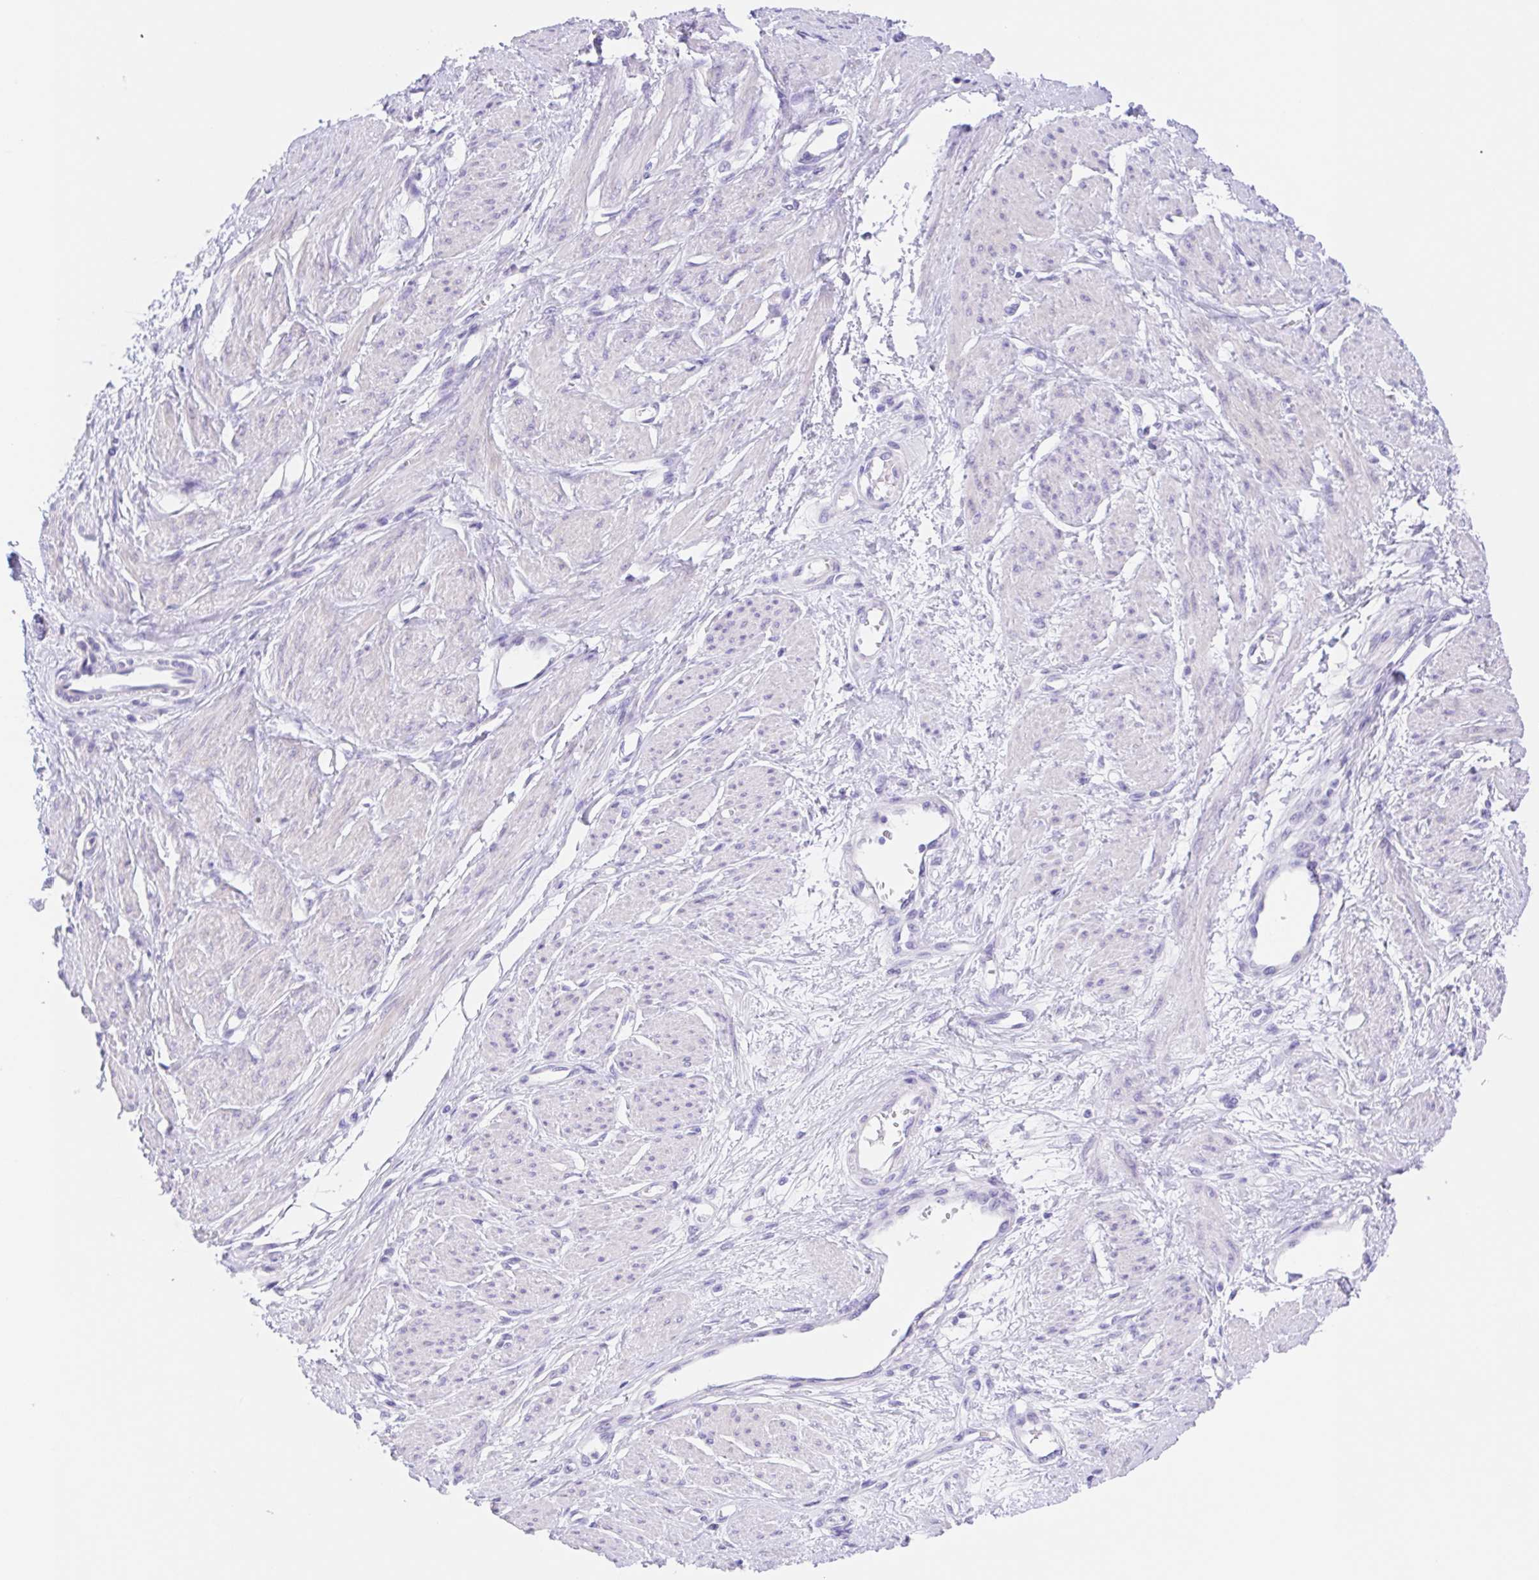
{"staining": {"intensity": "negative", "quantity": "none", "location": "none"}, "tissue": "smooth muscle", "cell_type": "Smooth muscle cells", "image_type": "normal", "snomed": [{"axis": "morphology", "description": "Normal tissue, NOS"}, {"axis": "topography", "description": "Smooth muscle"}, {"axis": "topography", "description": "Uterus"}], "caption": "An image of smooth muscle stained for a protein exhibits no brown staining in smooth muscle cells. Brightfield microscopy of immunohistochemistry (IHC) stained with DAB (3,3'-diaminobenzidine) (brown) and hematoxylin (blue), captured at high magnification.", "gene": "SCG3", "patient": {"sex": "female", "age": 39}}